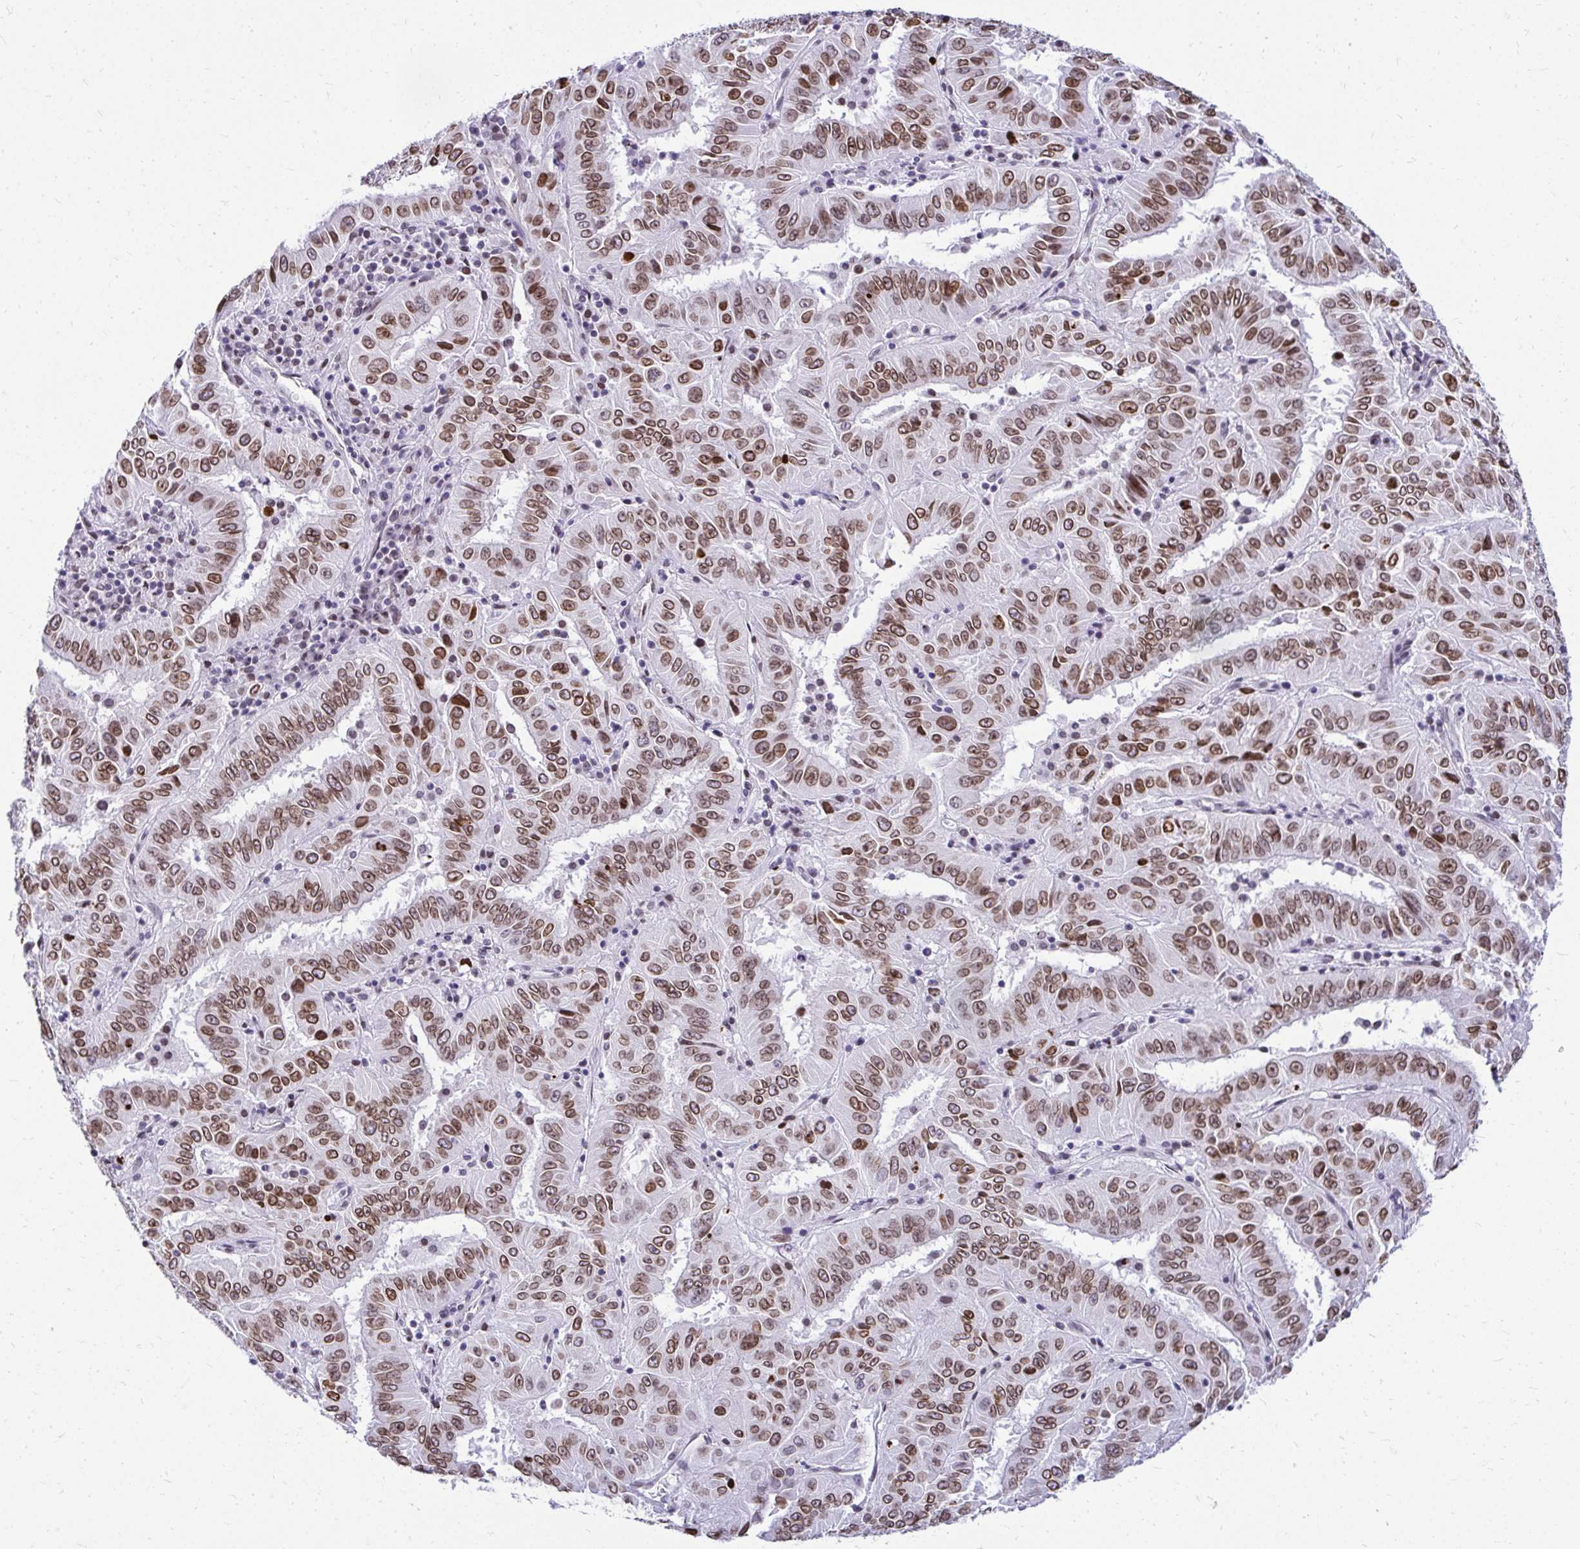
{"staining": {"intensity": "moderate", "quantity": ">75%", "location": "cytoplasmic/membranous,nuclear"}, "tissue": "pancreatic cancer", "cell_type": "Tumor cells", "image_type": "cancer", "snomed": [{"axis": "morphology", "description": "Adenocarcinoma, NOS"}, {"axis": "topography", "description": "Pancreas"}], "caption": "Protein staining of pancreatic cancer (adenocarcinoma) tissue demonstrates moderate cytoplasmic/membranous and nuclear staining in about >75% of tumor cells. (Stains: DAB in brown, nuclei in blue, Microscopy: brightfield microscopy at high magnification).", "gene": "BANF1", "patient": {"sex": "male", "age": 63}}